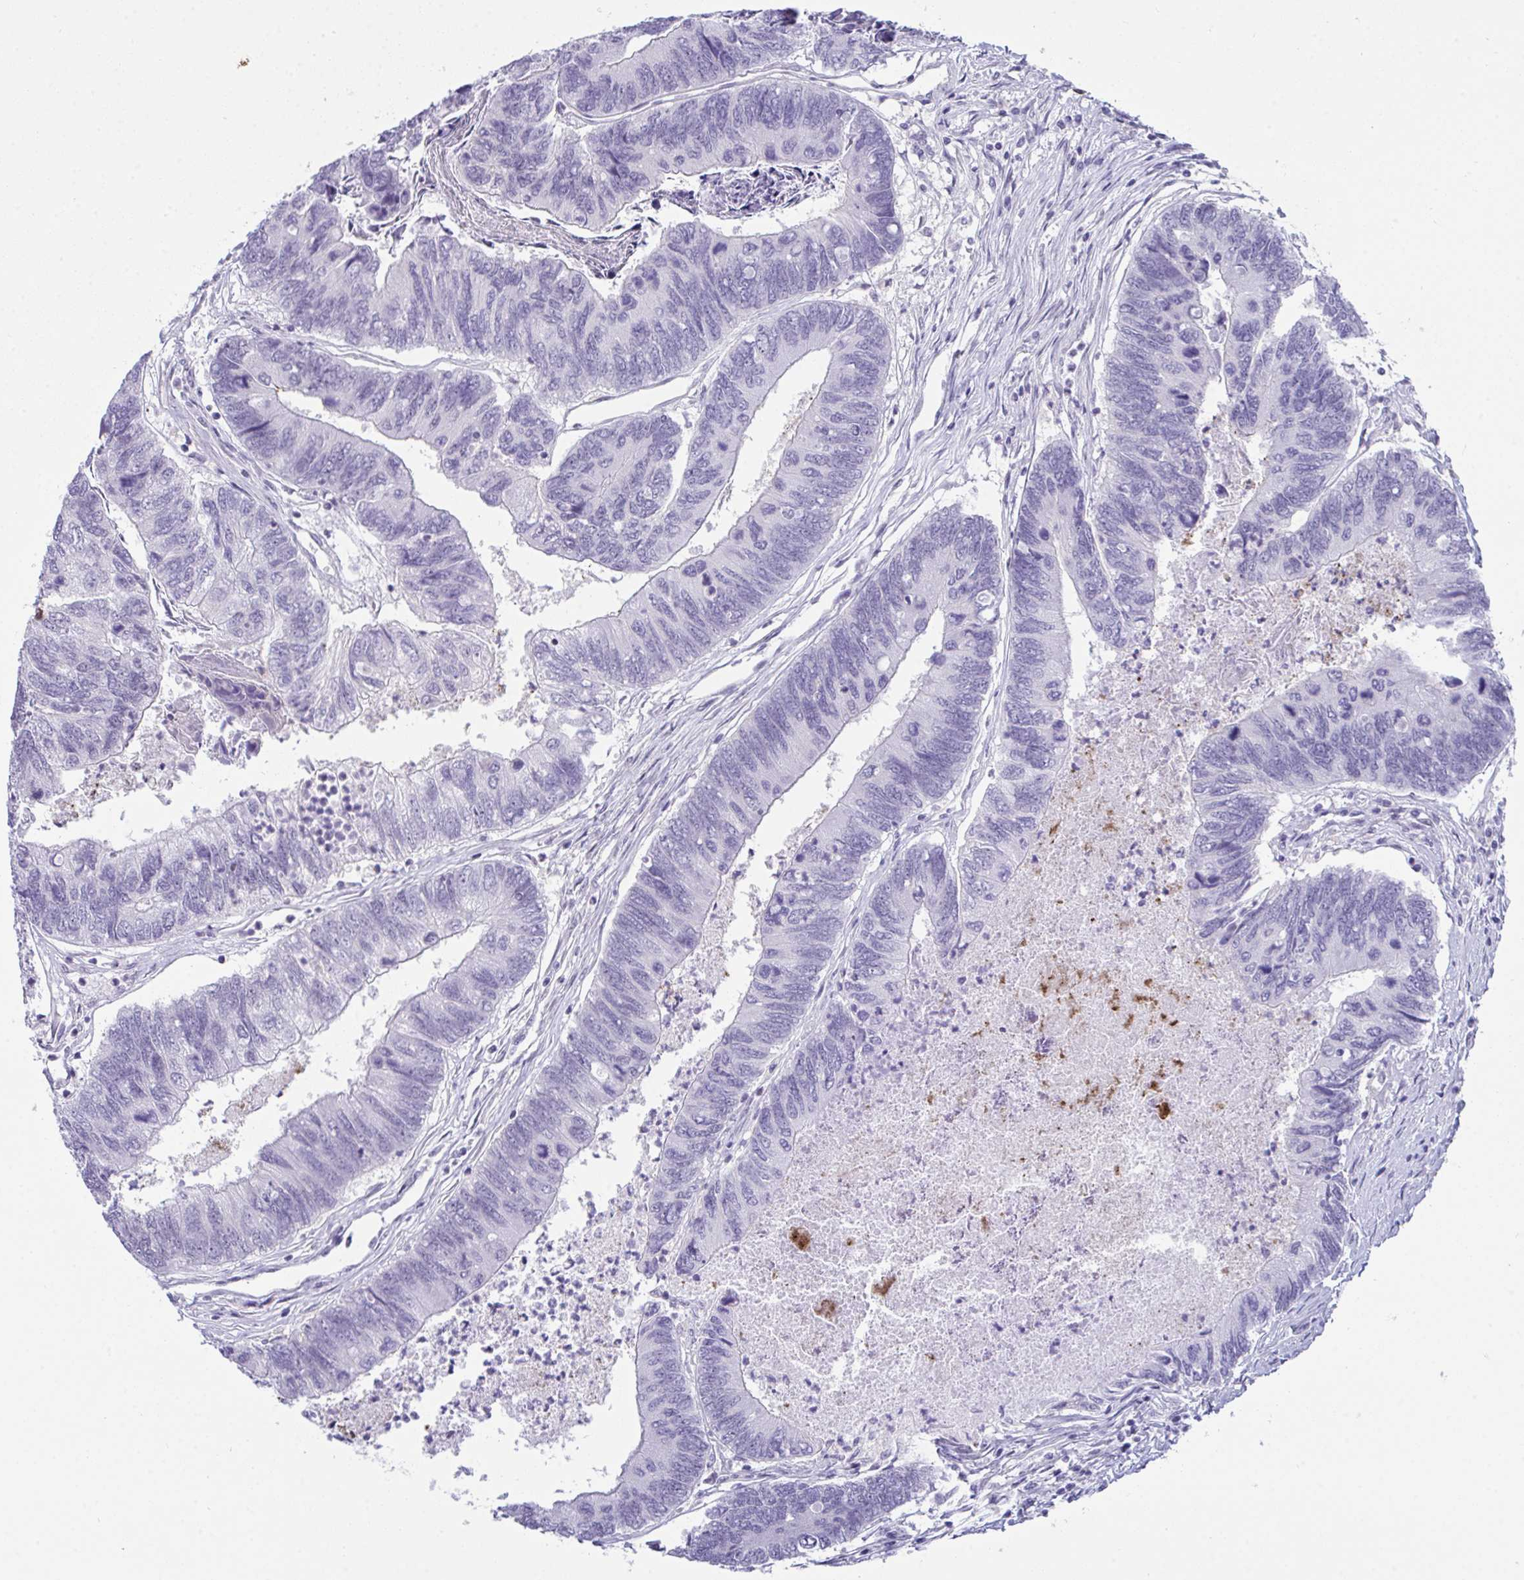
{"staining": {"intensity": "negative", "quantity": "none", "location": "none"}, "tissue": "colorectal cancer", "cell_type": "Tumor cells", "image_type": "cancer", "snomed": [{"axis": "morphology", "description": "Adenocarcinoma, NOS"}, {"axis": "topography", "description": "Colon"}], "caption": "Human colorectal cancer (adenocarcinoma) stained for a protein using IHC displays no positivity in tumor cells.", "gene": "ATP6V0D2", "patient": {"sex": "female", "age": 67}}